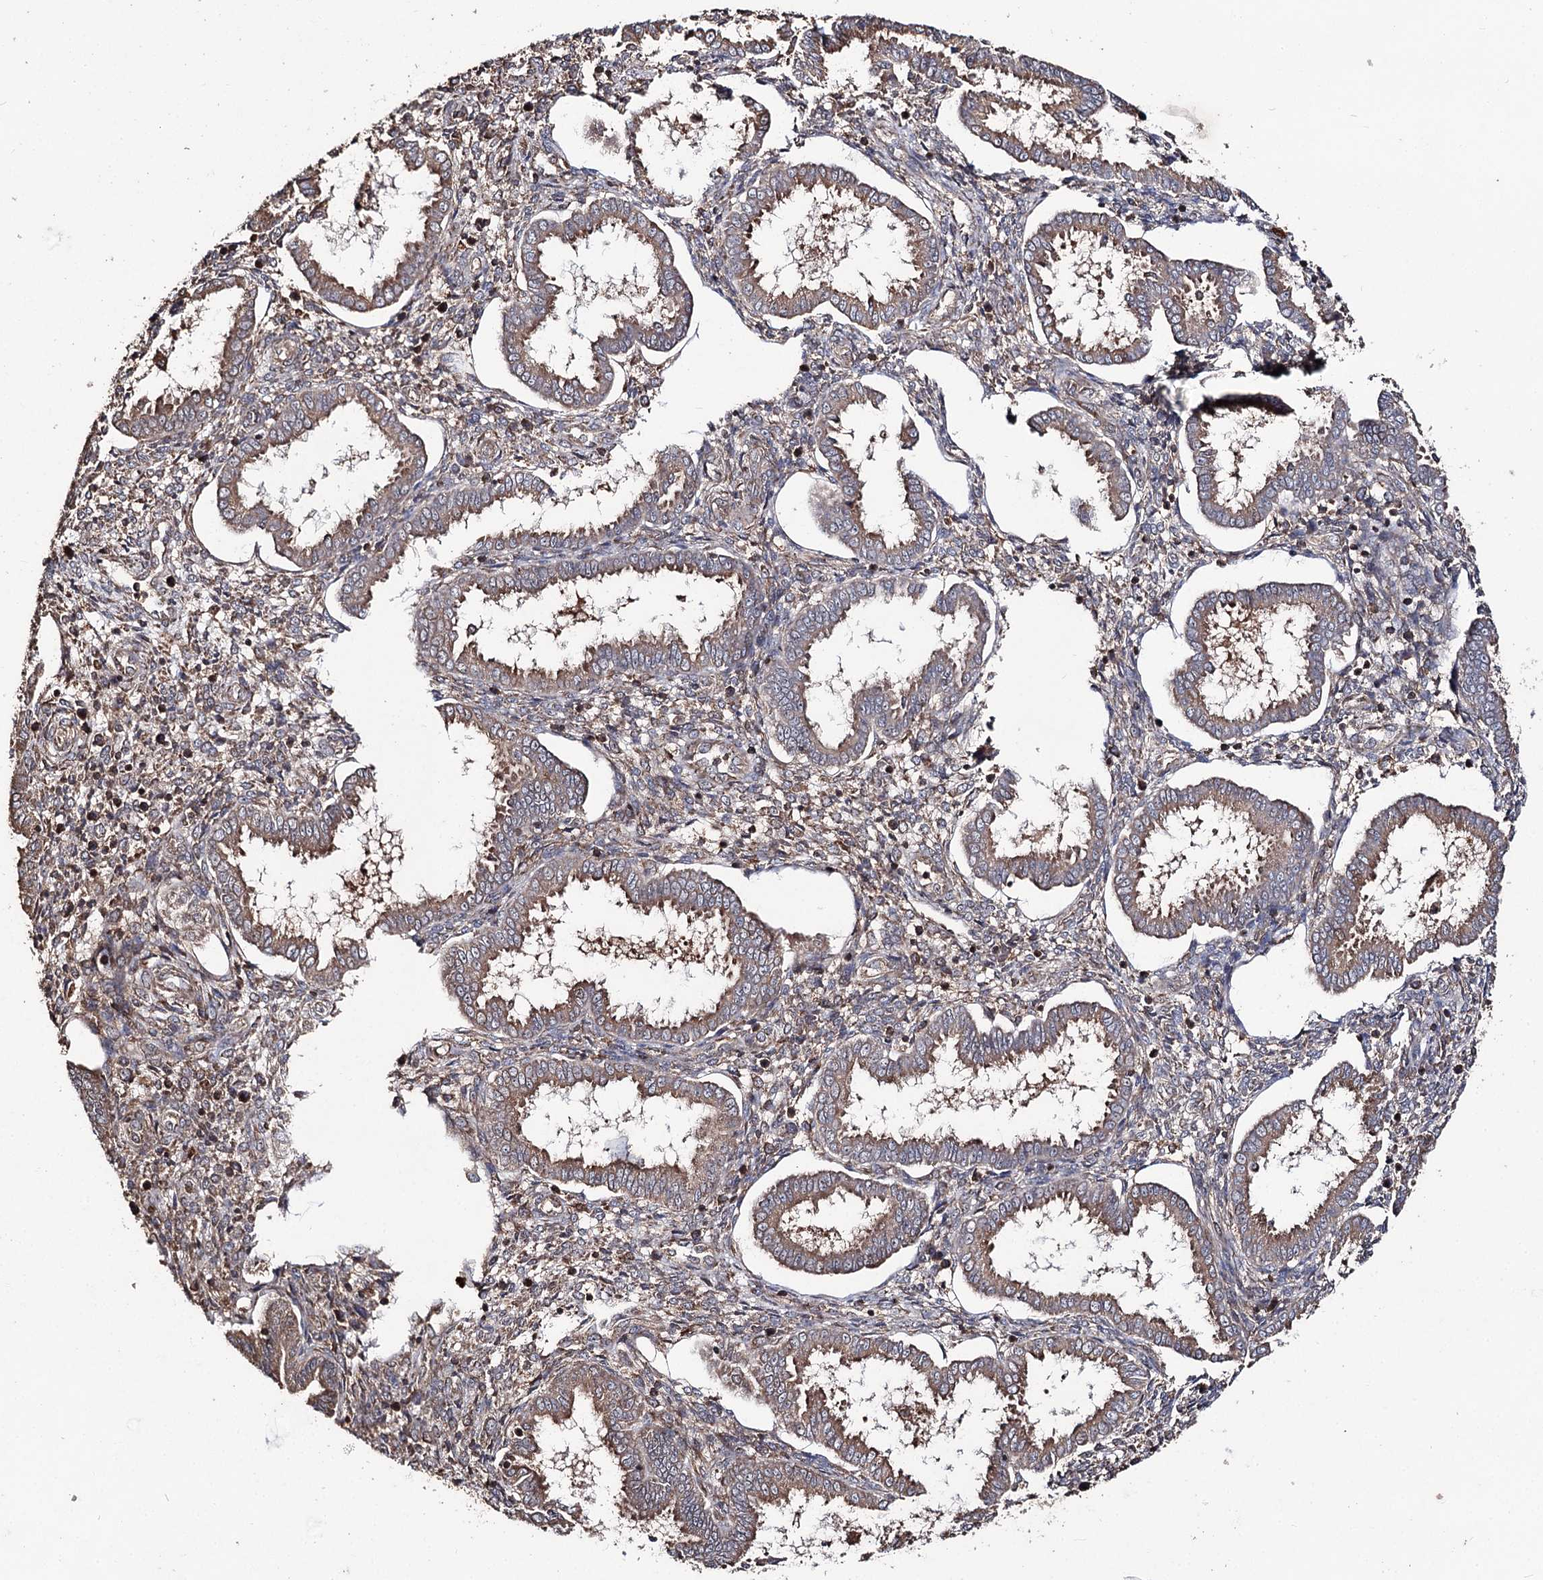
{"staining": {"intensity": "weak", "quantity": "25%-75%", "location": "cytoplasmic/membranous"}, "tissue": "endometrium", "cell_type": "Cells in endometrial stroma", "image_type": "normal", "snomed": [{"axis": "morphology", "description": "Normal tissue, NOS"}, {"axis": "topography", "description": "Endometrium"}], "caption": "Brown immunohistochemical staining in unremarkable human endometrium demonstrates weak cytoplasmic/membranous expression in approximately 25%-75% of cells in endometrial stroma.", "gene": "FAM53B", "patient": {"sex": "female", "age": 24}}